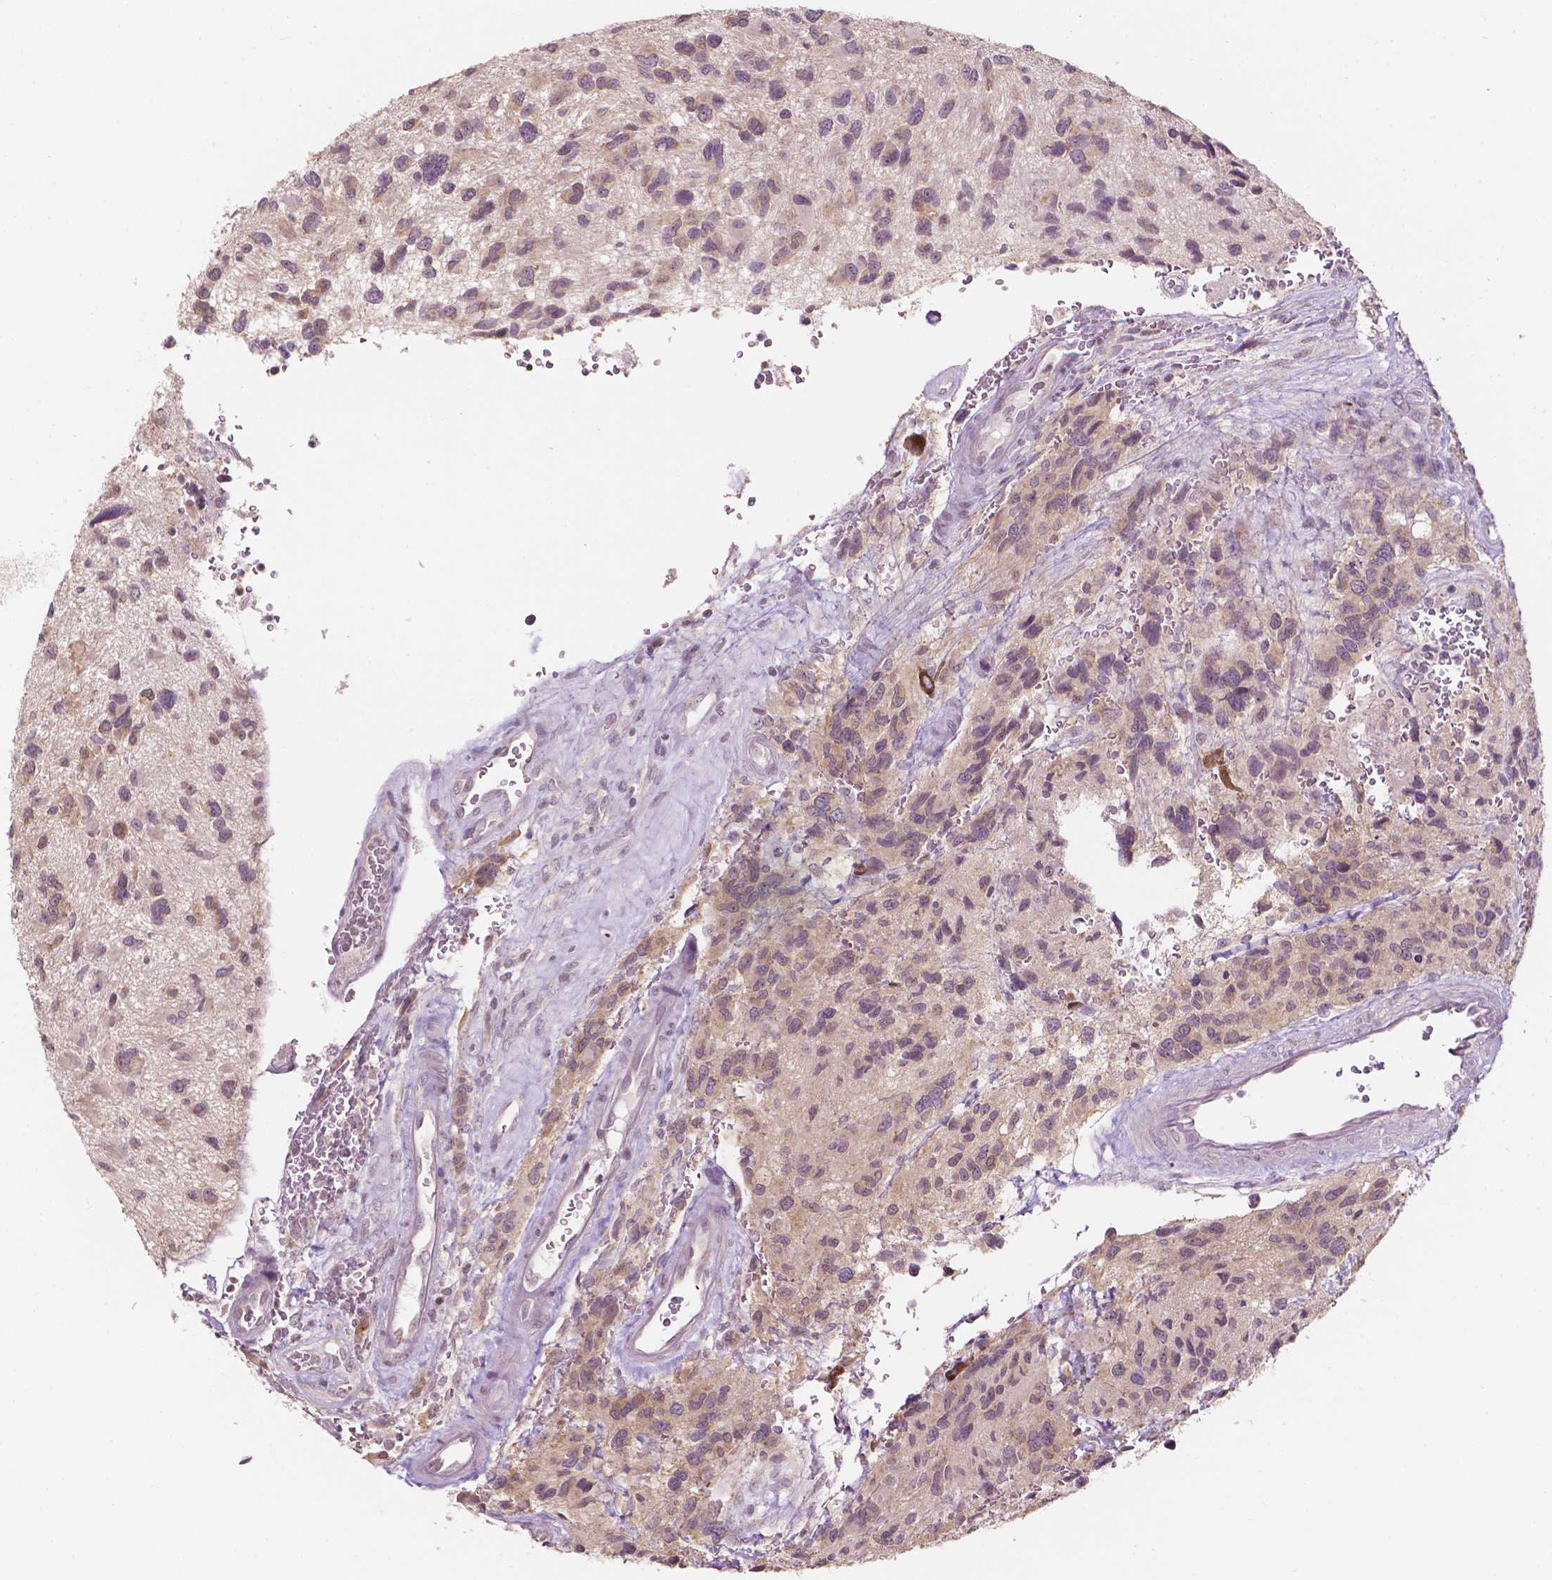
{"staining": {"intensity": "weak", "quantity": "25%-75%", "location": "cytoplasmic/membranous"}, "tissue": "glioma", "cell_type": "Tumor cells", "image_type": "cancer", "snomed": [{"axis": "morphology", "description": "Glioma, malignant, NOS"}, {"axis": "morphology", "description": "Glioma, malignant, High grade"}, {"axis": "topography", "description": "Brain"}], "caption": "A low amount of weak cytoplasmic/membranous positivity is appreciated in about 25%-75% of tumor cells in glioma tissue.", "gene": "NOS1AP", "patient": {"sex": "female", "age": 71}}